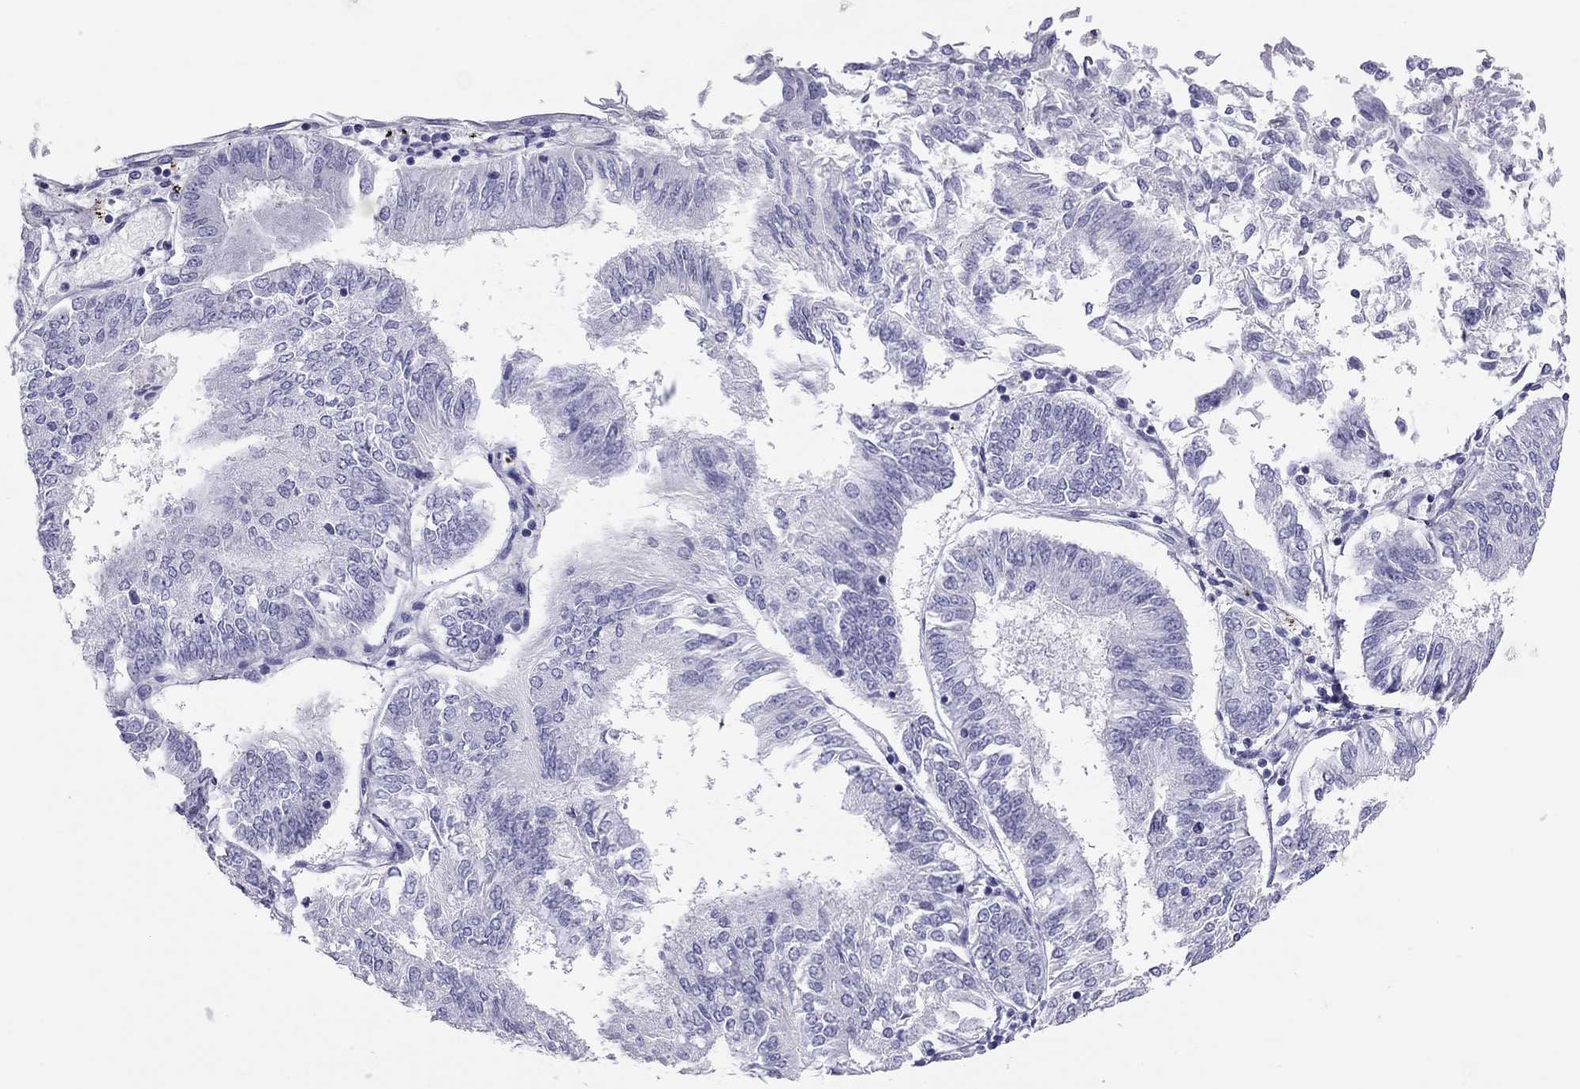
{"staining": {"intensity": "negative", "quantity": "none", "location": "none"}, "tissue": "endometrial cancer", "cell_type": "Tumor cells", "image_type": "cancer", "snomed": [{"axis": "morphology", "description": "Adenocarcinoma, NOS"}, {"axis": "topography", "description": "Endometrium"}], "caption": "Immunohistochemistry micrograph of neoplastic tissue: human endometrial cancer (adenocarcinoma) stained with DAB (3,3'-diaminobenzidine) reveals no significant protein expression in tumor cells.", "gene": "TRPM3", "patient": {"sex": "female", "age": 58}}